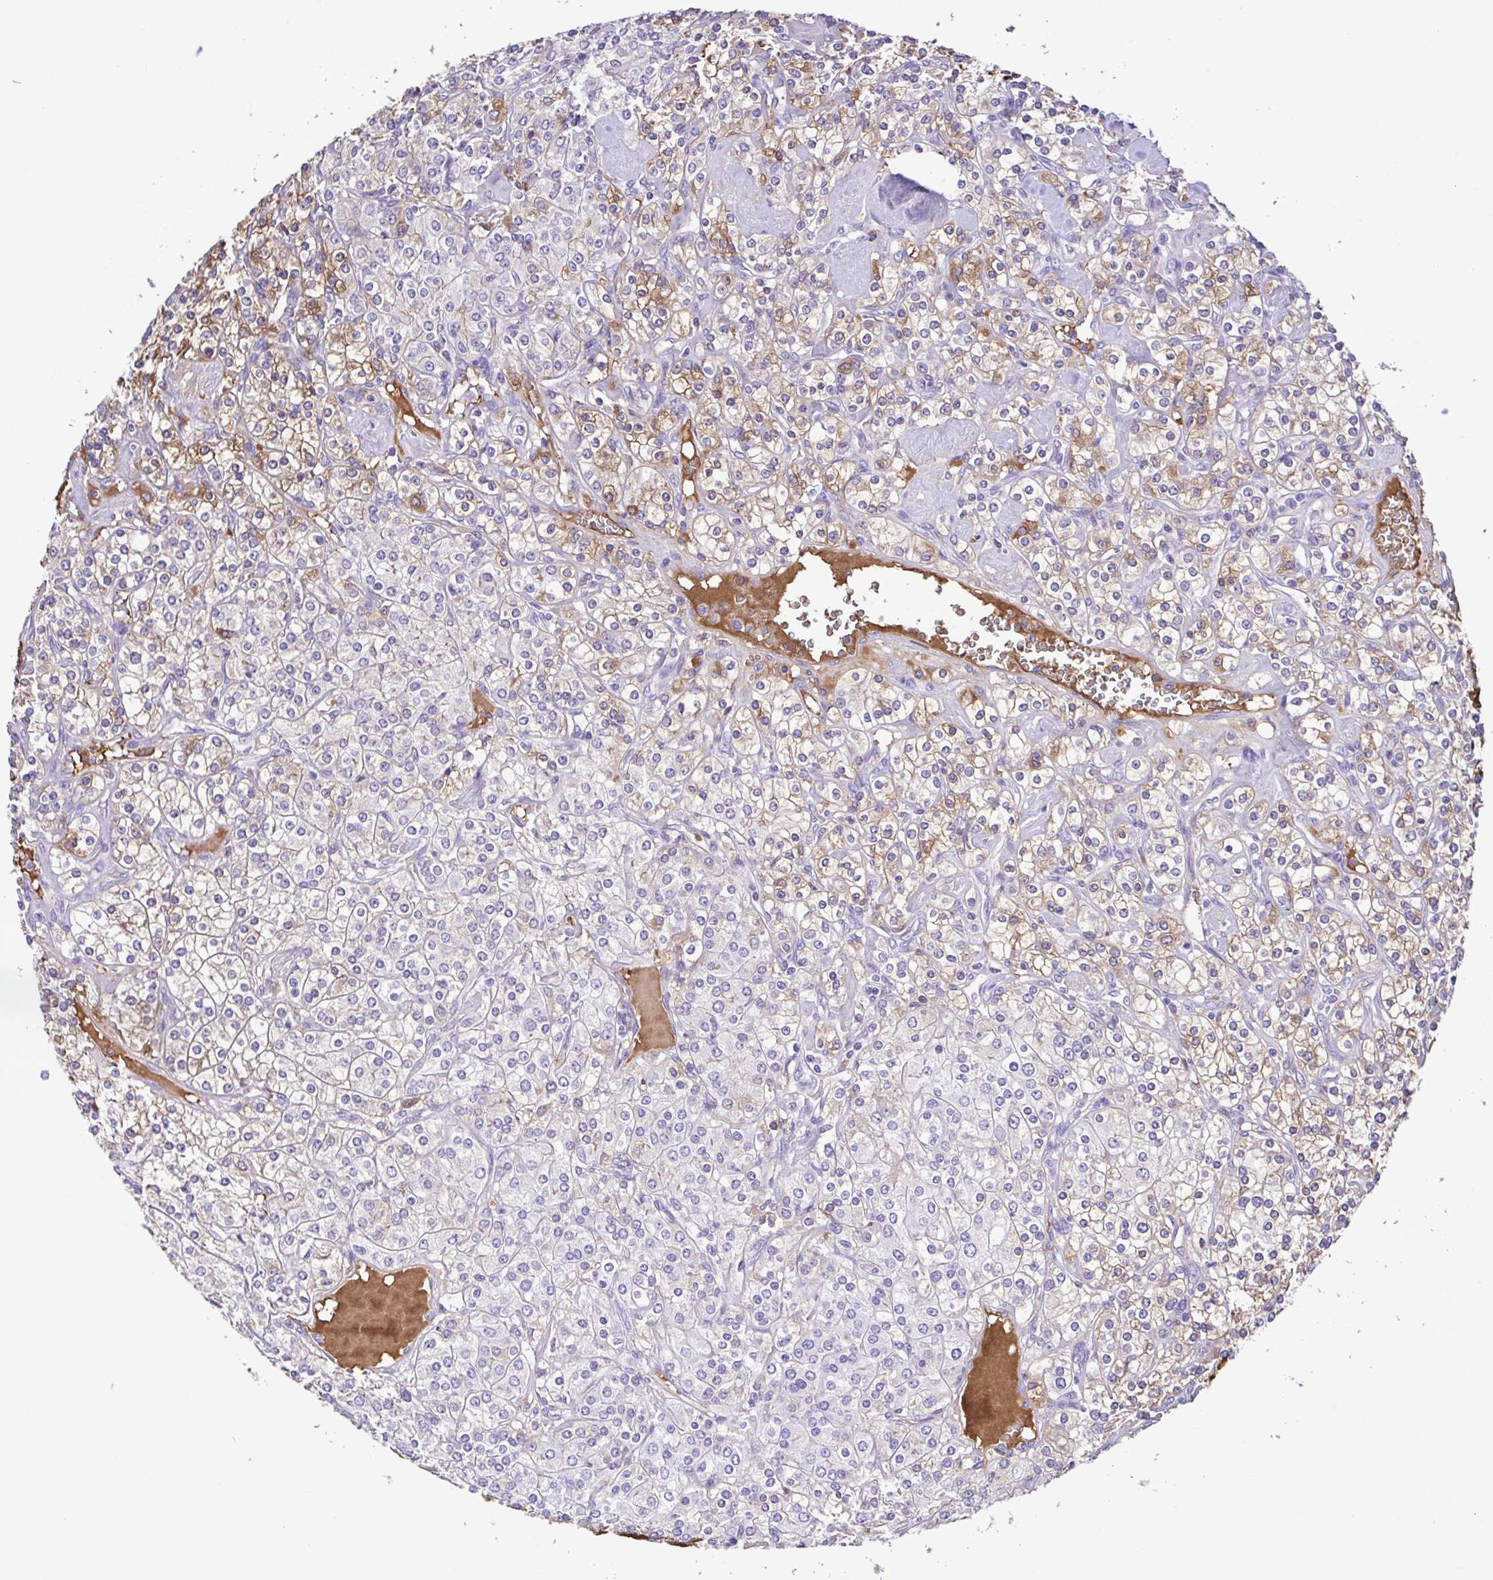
{"staining": {"intensity": "weak", "quantity": "<25%", "location": "cytoplasmic/membranous"}, "tissue": "renal cancer", "cell_type": "Tumor cells", "image_type": "cancer", "snomed": [{"axis": "morphology", "description": "Adenocarcinoma, NOS"}, {"axis": "topography", "description": "Kidney"}], "caption": "The micrograph exhibits no staining of tumor cells in renal adenocarcinoma.", "gene": "IGFL1", "patient": {"sex": "male", "age": 77}}